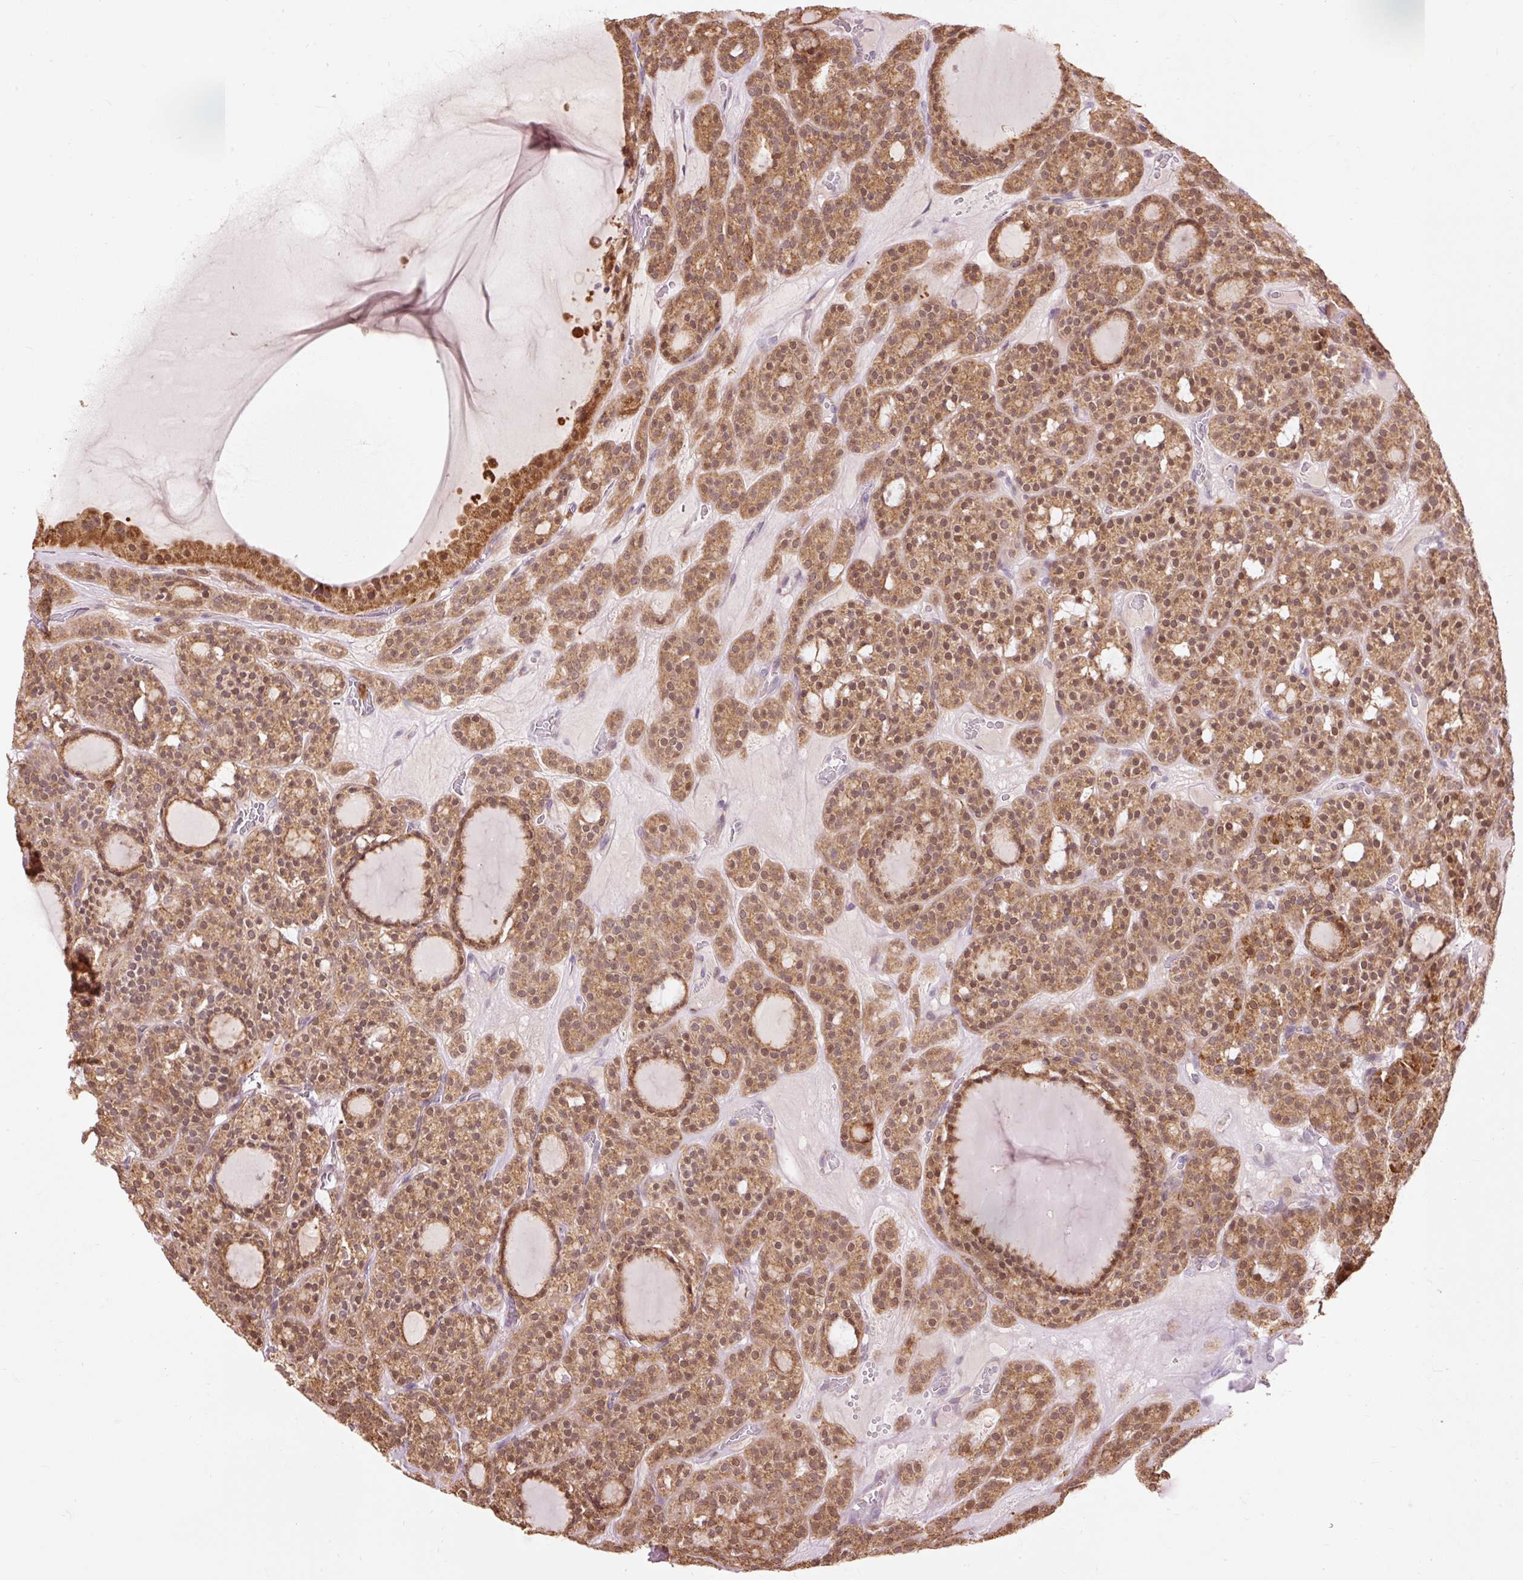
{"staining": {"intensity": "moderate", "quantity": ">75%", "location": "cytoplasmic/membranous,nuclear"}, "tissue": "thyroid cancer", "cell_type": "Tumor cells", "image_type": "cancer", "snomed": [{"axis": "morphology", "description": "Follicular adenoma carcinoma, NOS"}, {"axis": "topography", "description": "Thyroid gland"}], "caption": "Tumor cells exhibit medium levels of moderate cytoplasmic/membranous and nuclear staining in about >75% of cells in human thyroid cancer.", "gene": "PRDX5", "patient": {"sex": "female", "age": 63}}